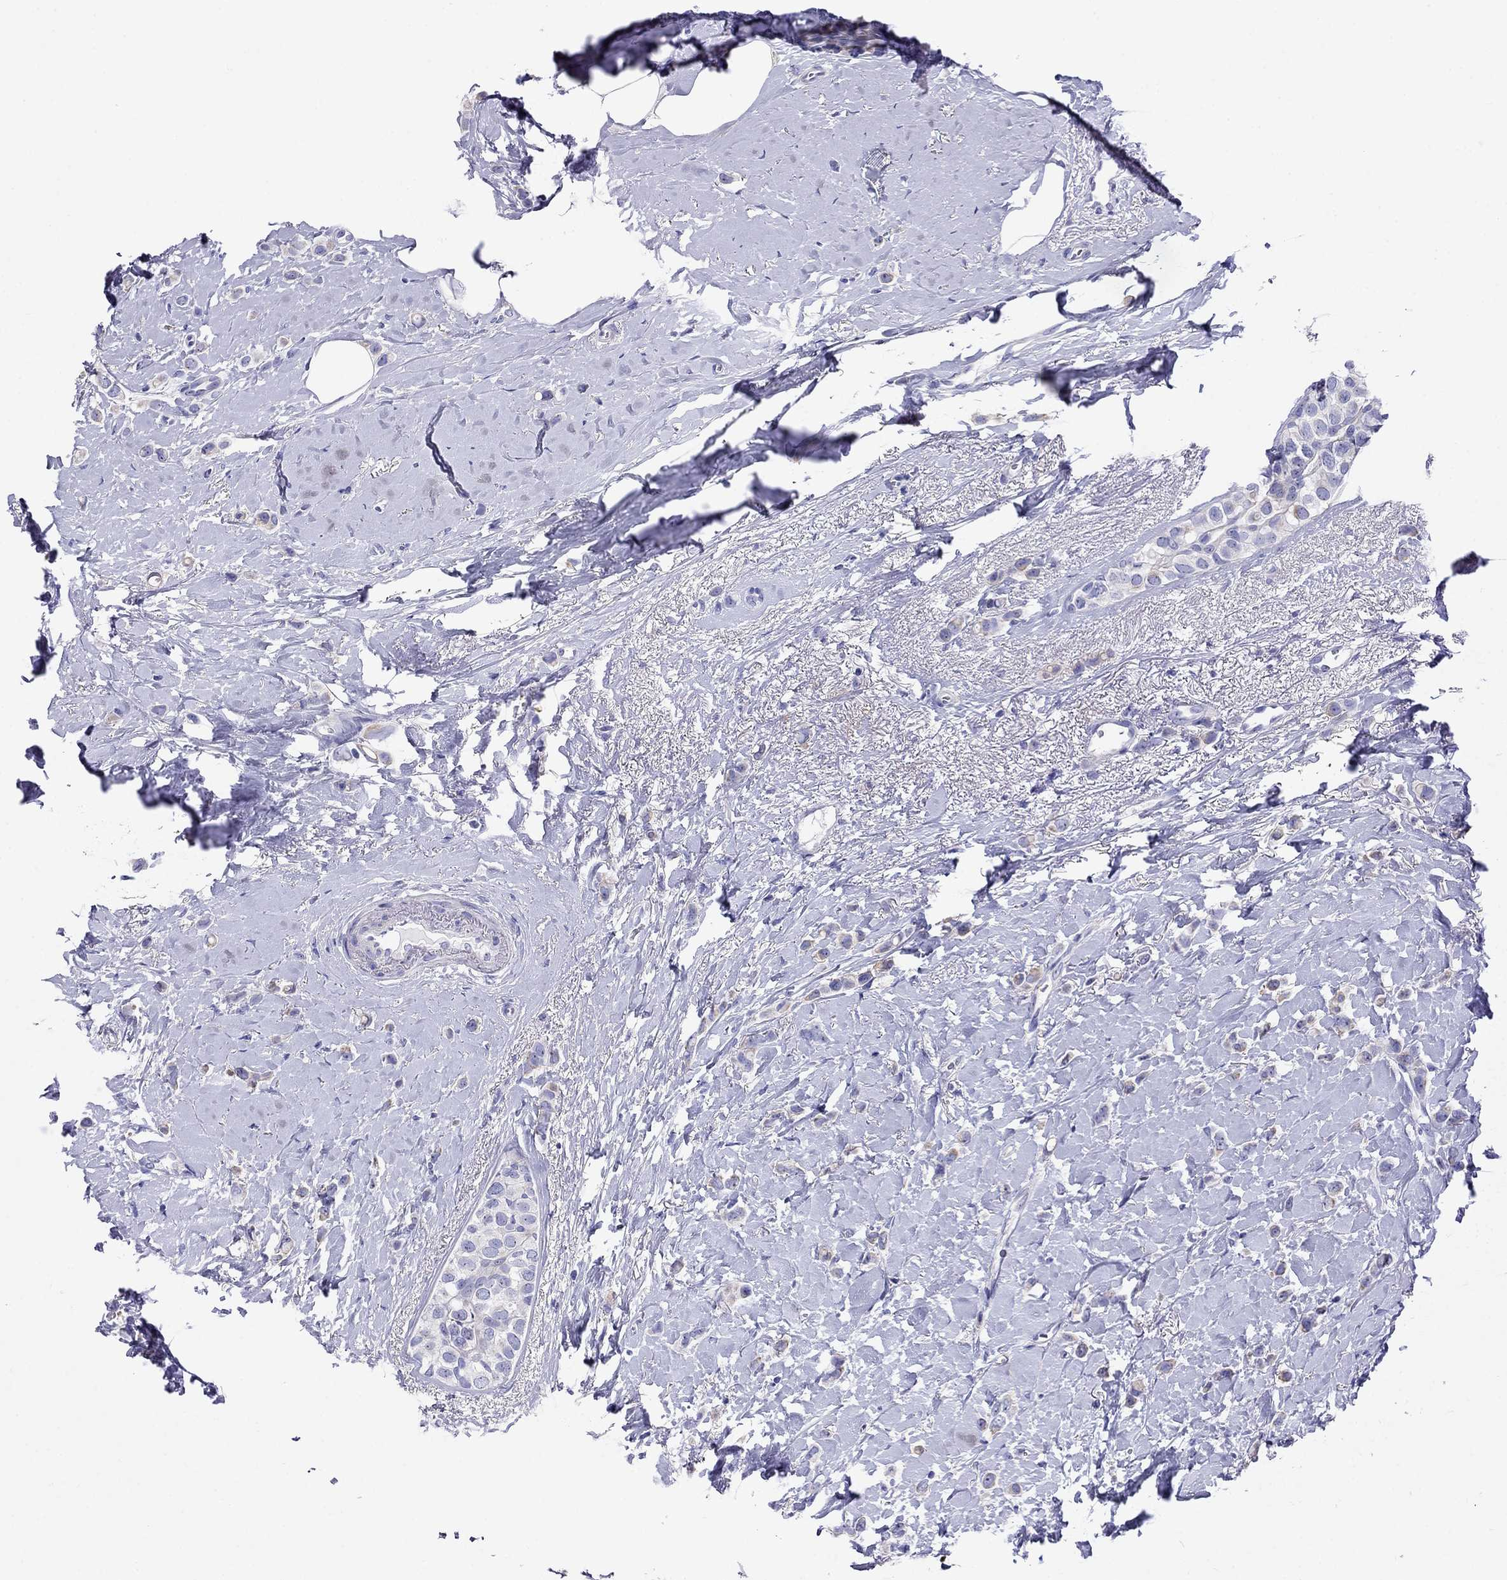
{"staining": {"intensity": "weak", "quantity": "25%-75%", "location": "cytoplasmic/membranous"}, "tissue": "breast cancer", "cell_type": "Tumor cells", "image_type": "cancer", "snomed": [{"axis": "morphology", "description": "Lobular carcinoma"}, {"axis": "topography", "description": "Breast"}], "caption": "IHC of breast cancer (lobular carcinoma) shows low levels of weak cytoplasmic/membranous expression in about 25%-75% of tumor cells. The staining was performed using DAB to visualize the protein expression in brown, while the nuclei were stained in blue with hematoxylin (Magnification: 20x).", "gene": "SCG2", "patient": {"sex": "female", "age": 66}}